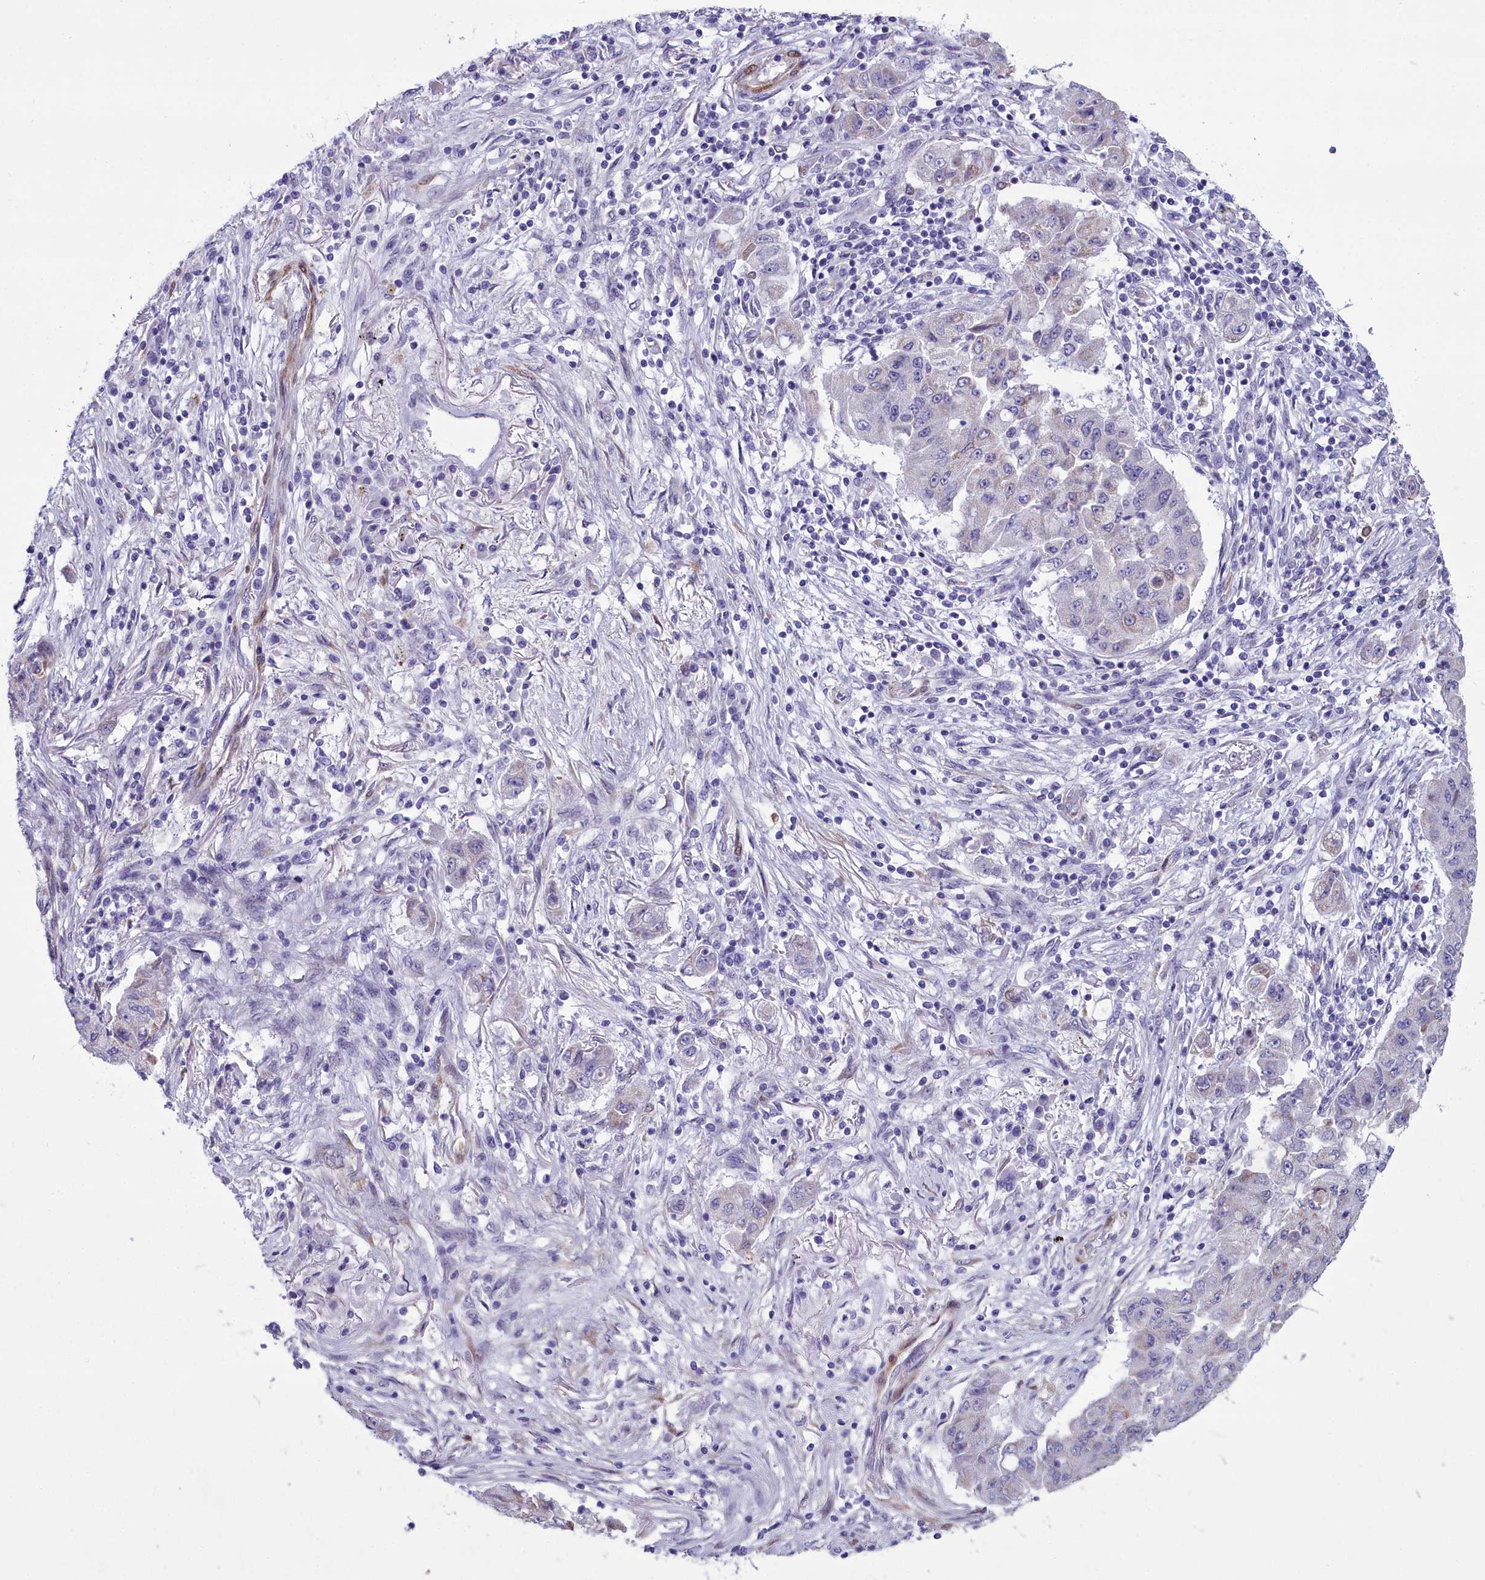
{"staining": {"intensity": "negative", "quantity": "none", "location": "none"}, "tissue": "lung cancer", "cell_type": "Tumor cells", "image_type": "cancer", "snomed": [{"axis": "morphology", "description": "Squamous cell carcinoma, NOS"}, {"axis": "topography", "description": "Lung"}], "caption": "Human lung cancer stained for a protein using immunohistochemistry (IHC) reveals no staining in tumor cells.", "gene": "PPP1R14A", "patient": {"sex": "male", "age": 74}}